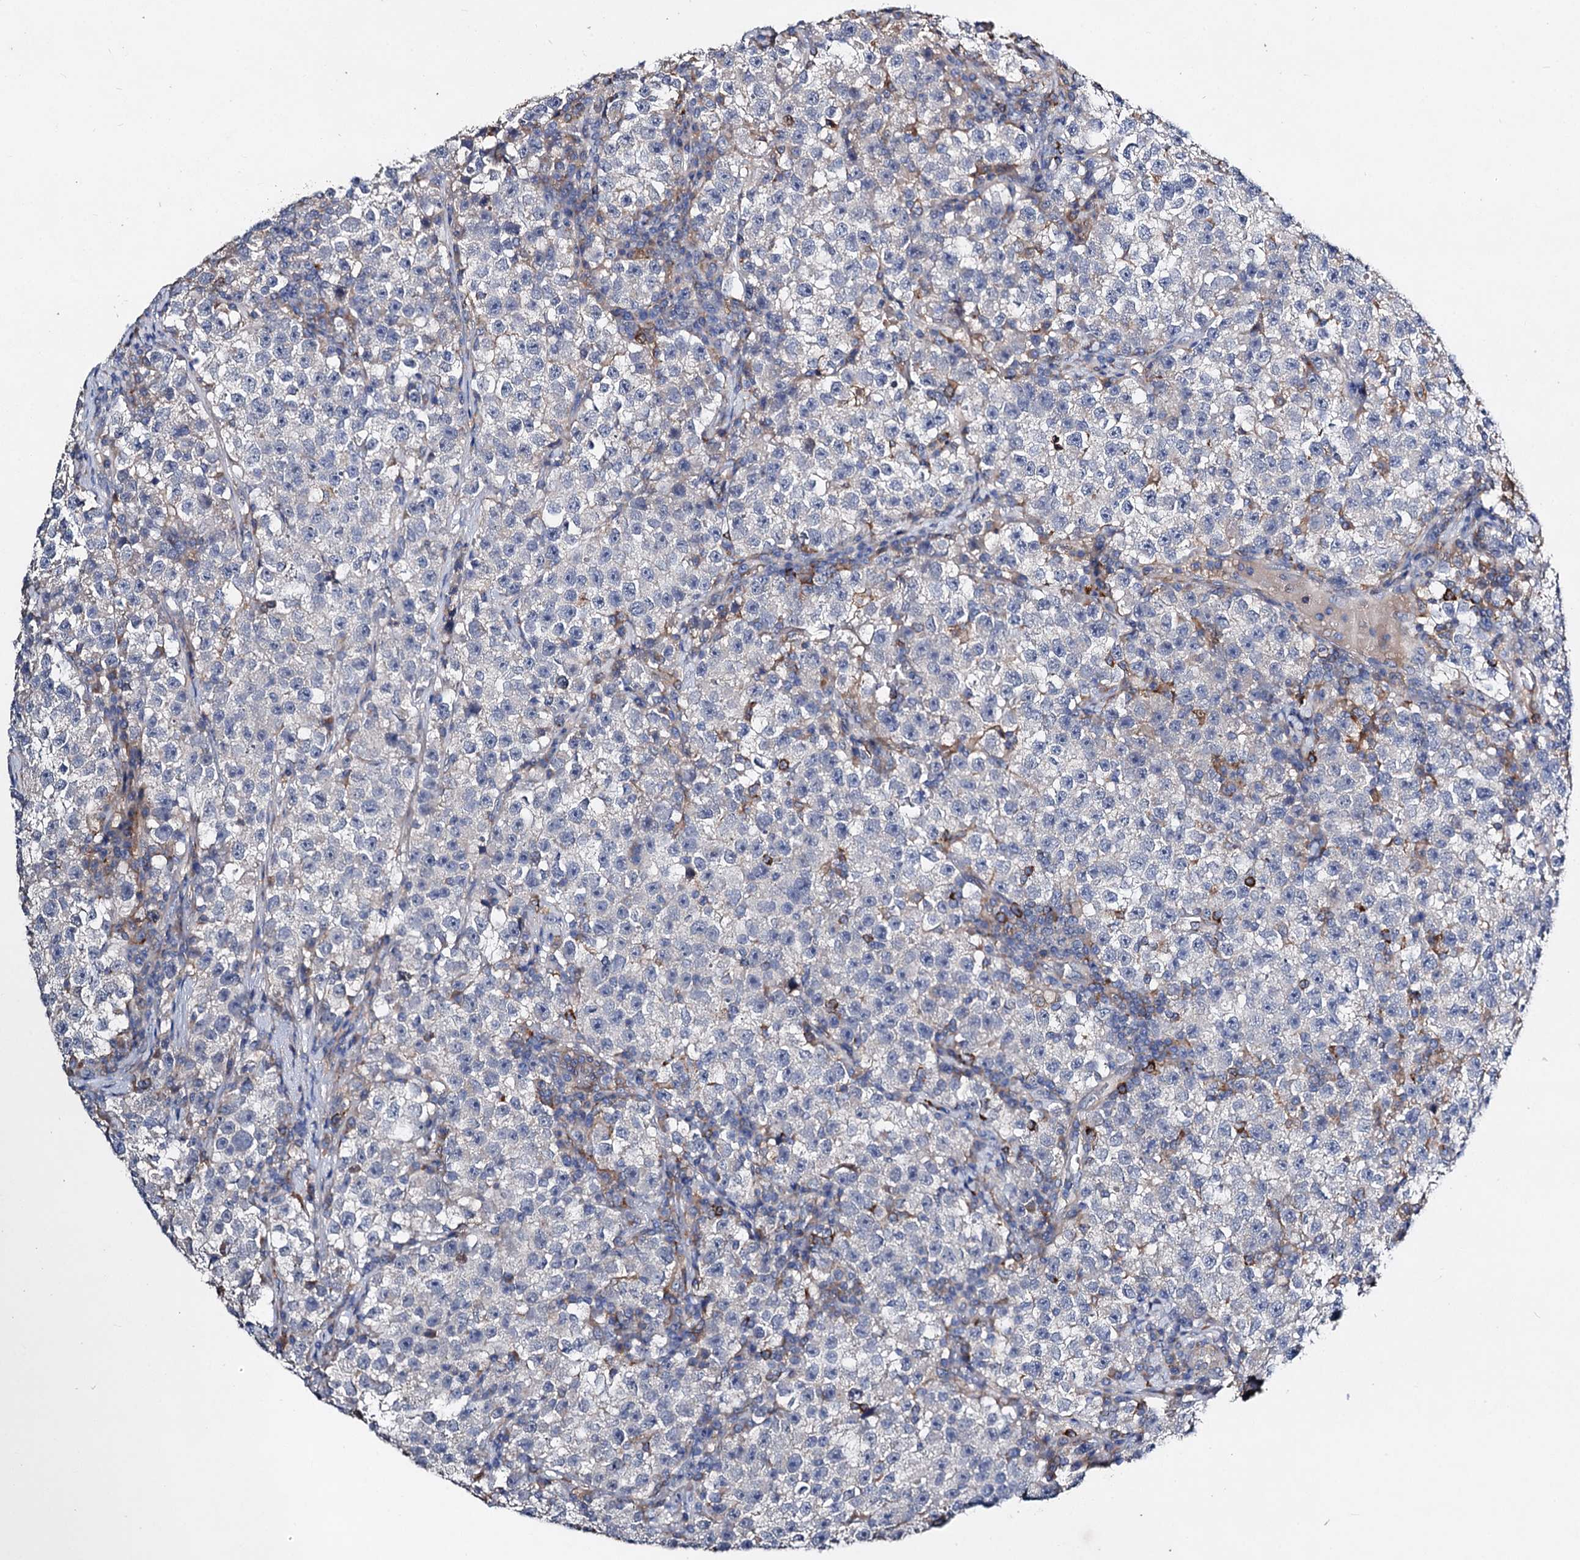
{"staining": {"intensity": "negative", "quantity": "none", "location": "none"}, "tissue": "testis cancer", "cell_type": "Tumor cells", "image_type": "cancer", "snomed": [{"axis": "morphology", "description": "Seminoma, NOS"}, {"axis": "topography", "description": "Testis"}], "caption": "Seminoma (testis) was stained to show a protein in brown. There is no significant staining in tumor cells. (DAB (3,3'-diaminobenzidine) IHC visualized using brightfield microscopy, high magnification).", "gene": "HVCN1", "patient": {"sex": "male", "age": 22}}